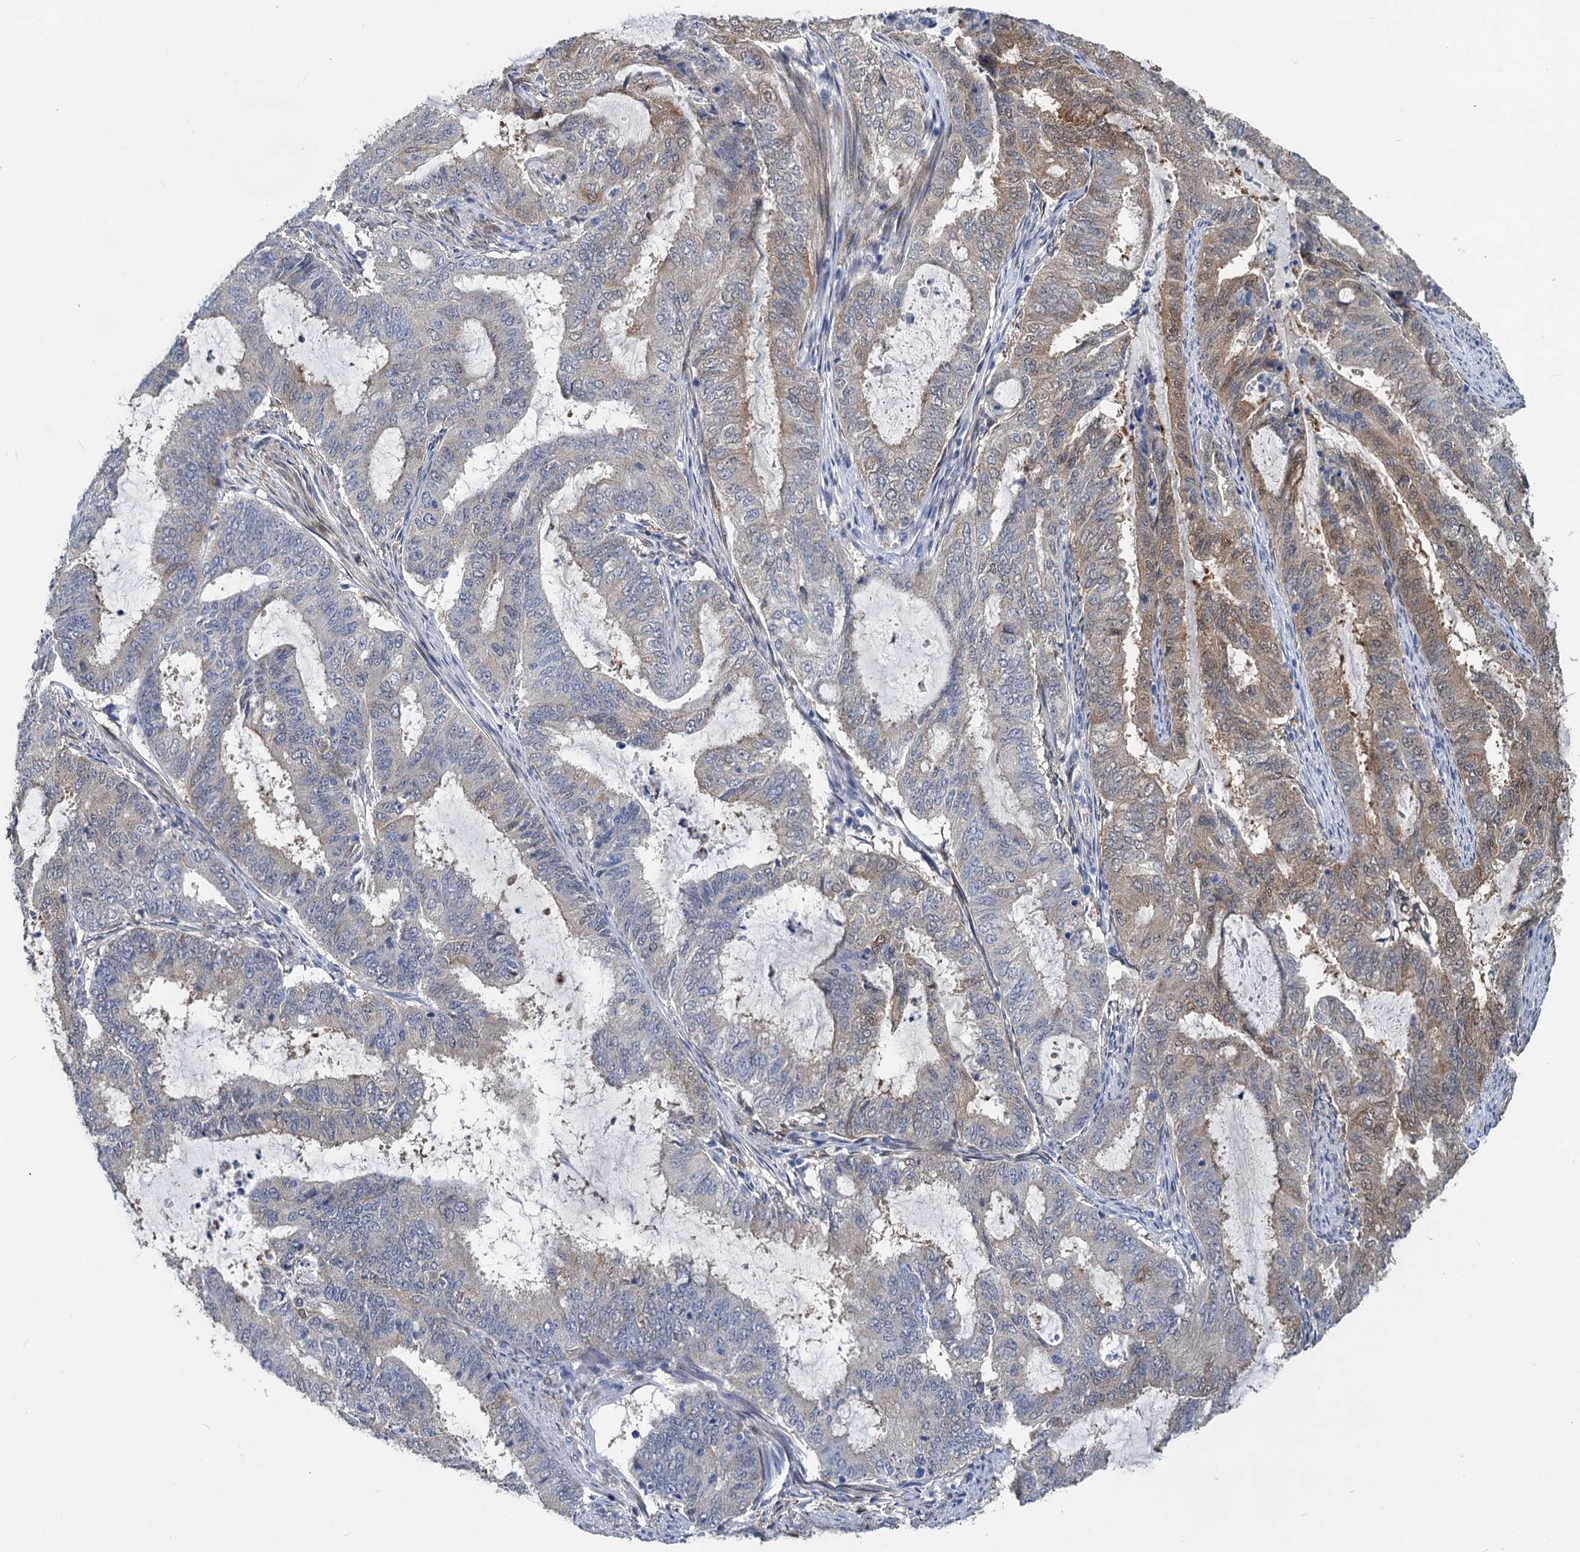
{"staining": {"intensity": "weak", "quantity": "<25%", "location": "cytoplasmic/membranous"}, "tissue": "endometrial cancer", "cell_type": "Tumor cells", "image_type": "cancer", "snomed": [{"axis": "morphology", "description": "Adenocarcinoma, NOS"}, {"axis": "topography", "description": "Endometrium"}], "caption": "A micrograph of human endometrial cancer is negative for staining in tumor cells.", "gene": "GSTM3", "patient": {"sex": "female", "age": 51}}